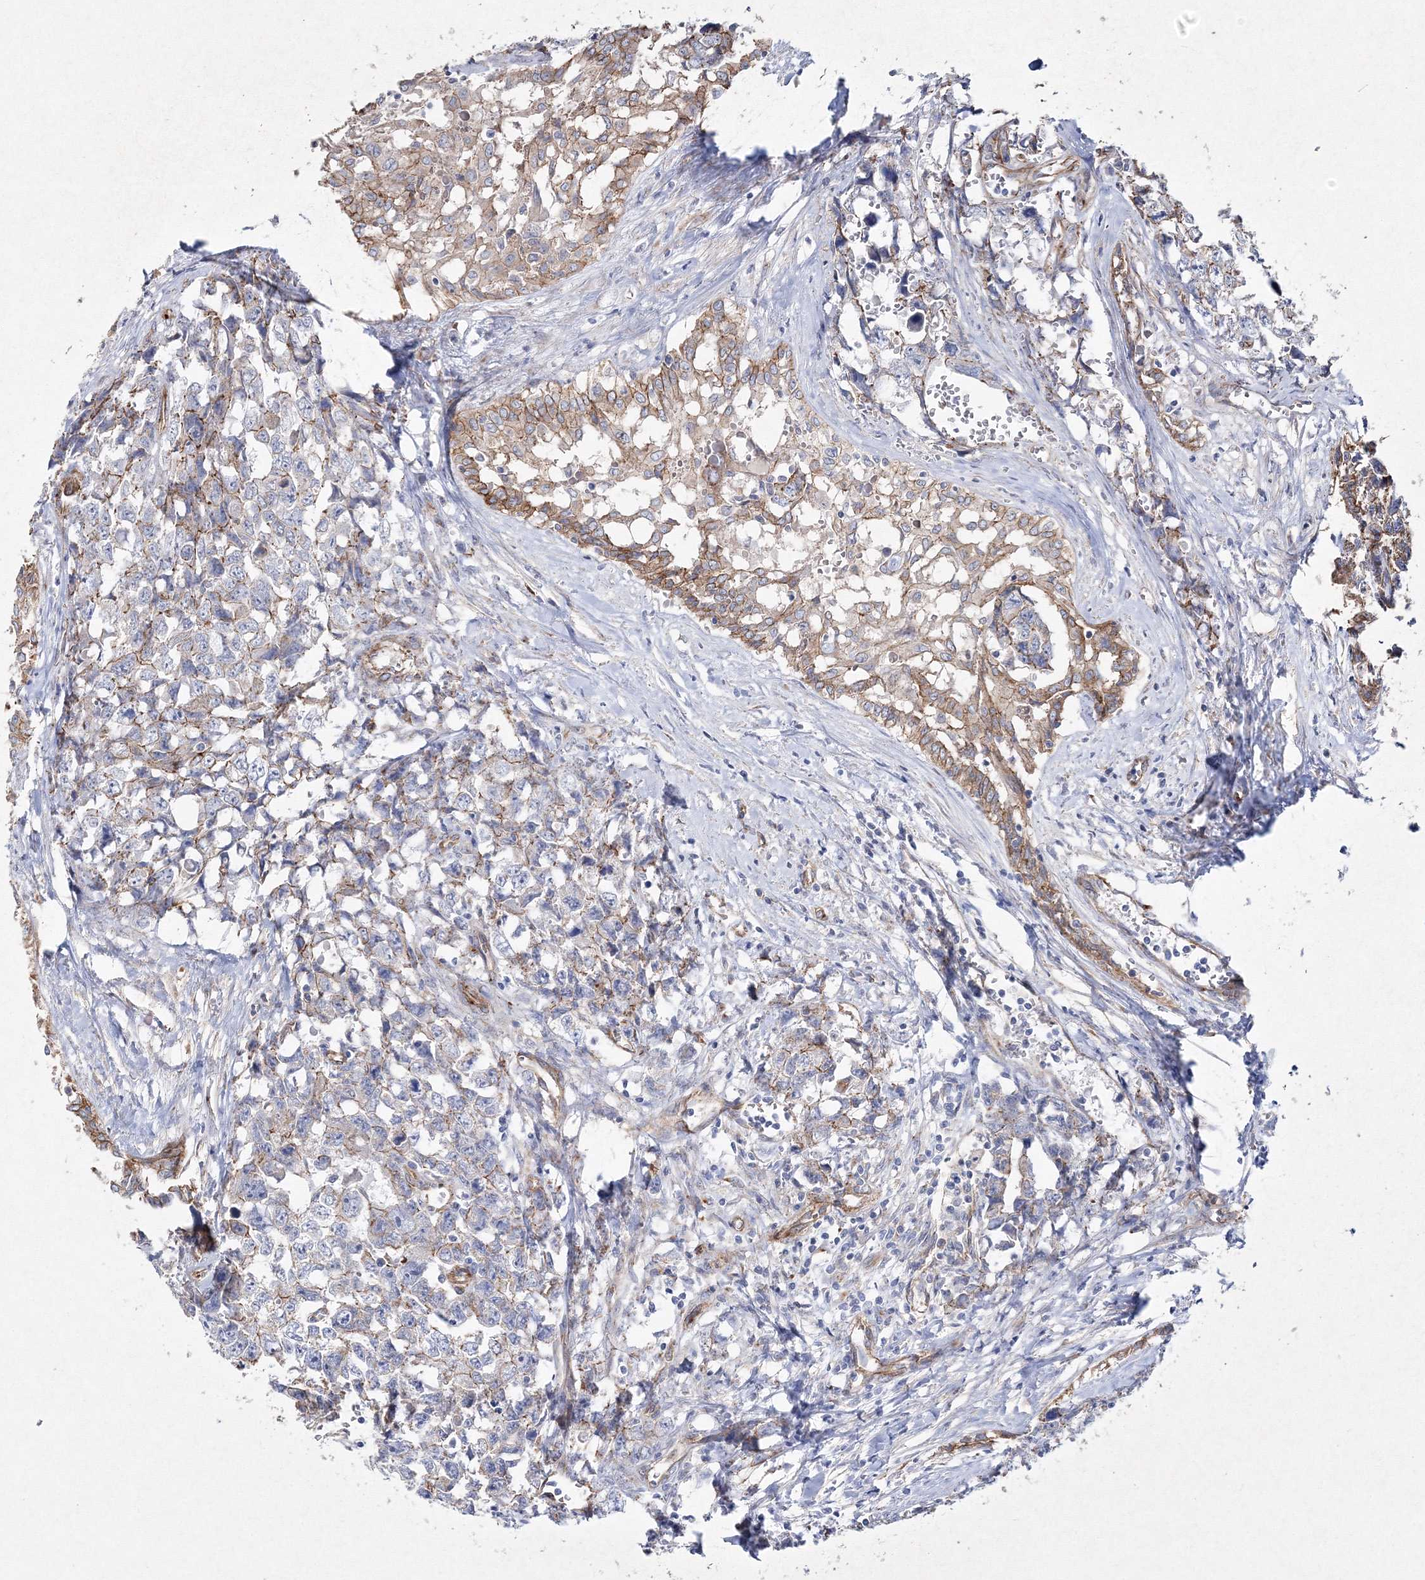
{"staining": {"intensity": "moderate", "quantity": "25%-75%", "location": "cytoplasmic/membranous"}, "tissue": "testis cancer", "cell_type": "Tumor cells", "image_type": "cancer", "snomed": [{"axis": "morphology", "description": "Carcinoma, Embryonal, NOS"}, {"axis": "topography", "description": "Testis"}], "caption": "Testis cancer (embryonal carcinoma) tissue reveals moderate cytoplasmic/membranous expression in about 25%-75% of tumor cells, visualized by immunohistochemistry.", "gene": "NAA40", "patient": {"sex": "male", "age": 31}}